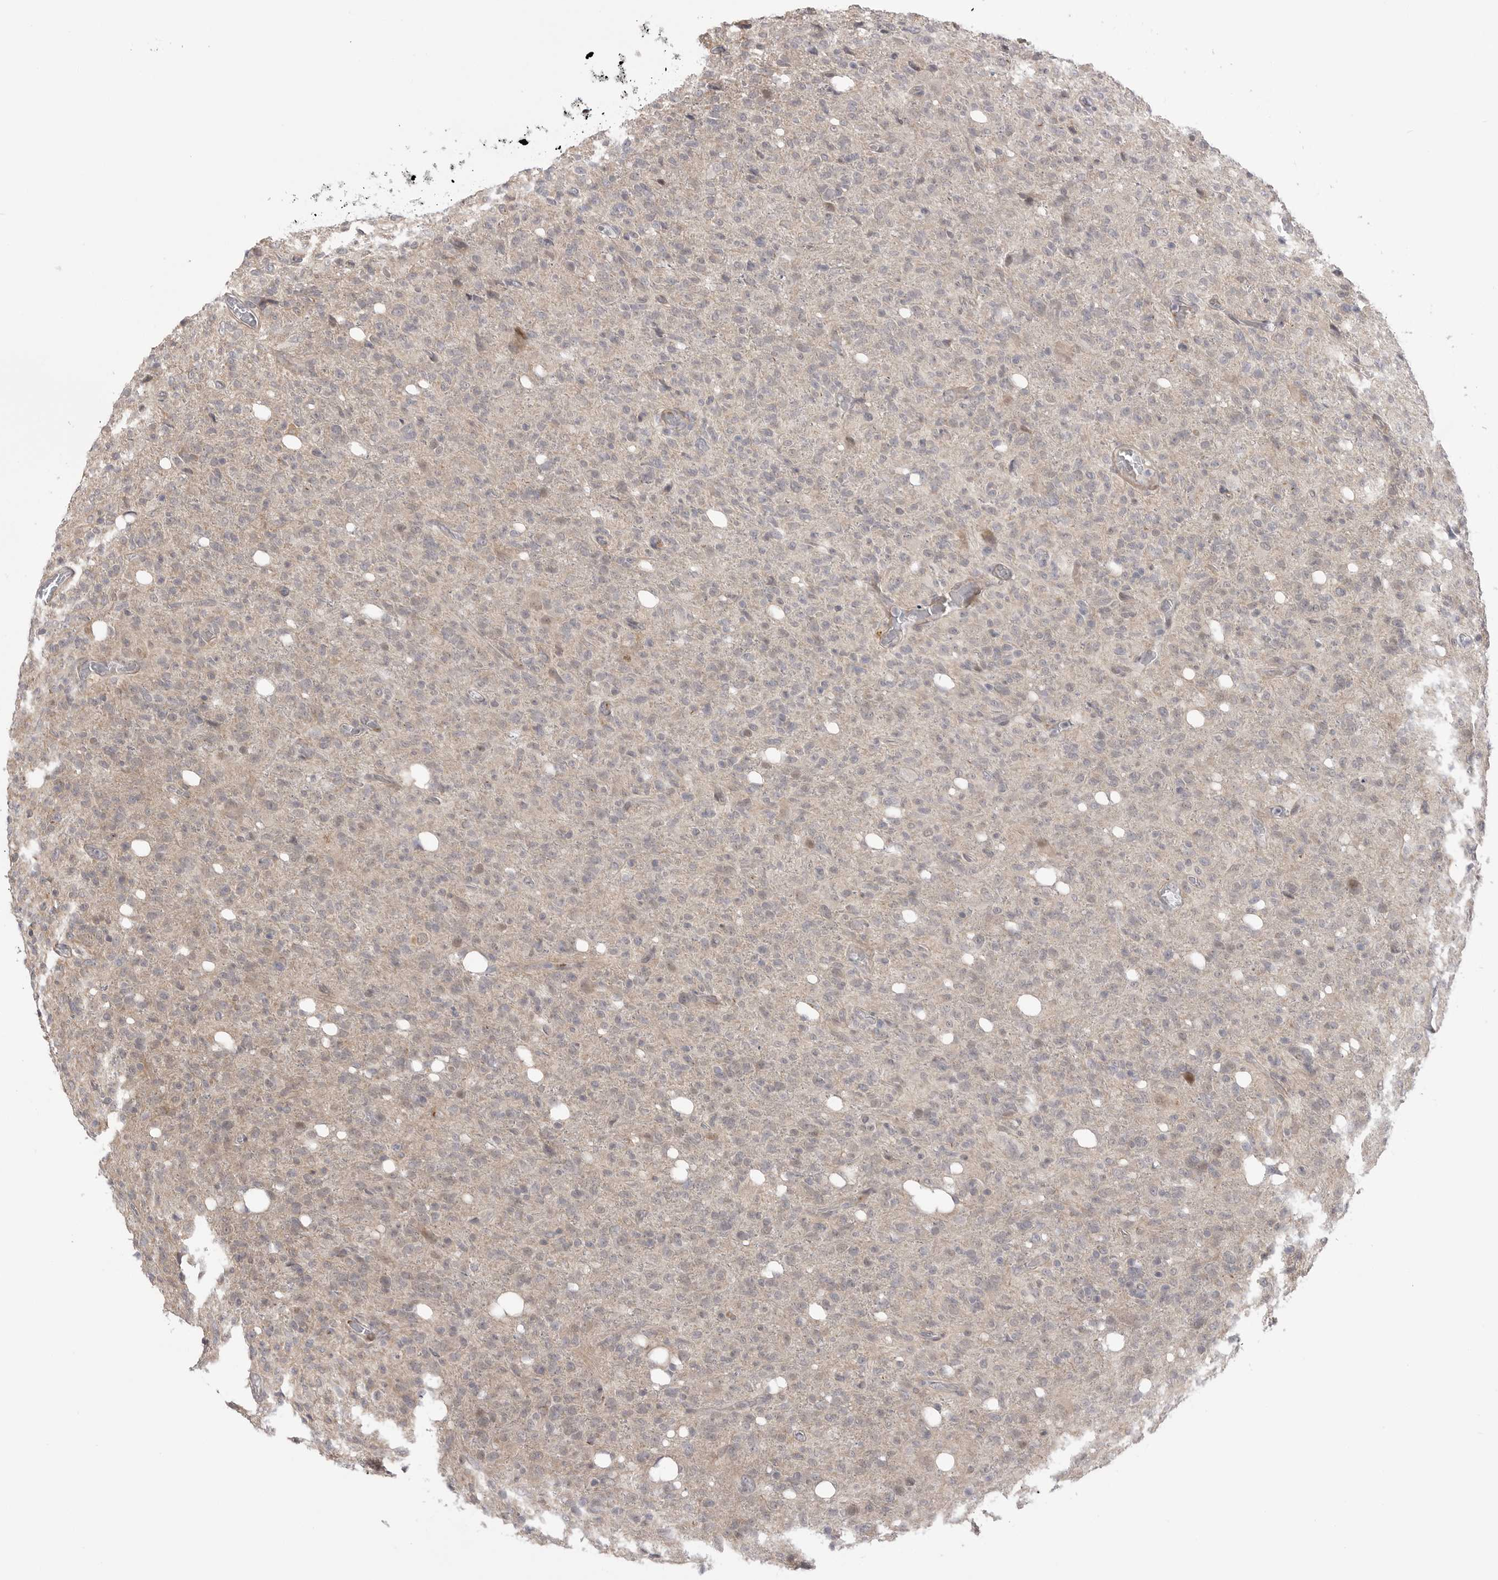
{"staining": {"intensity": "negative", "quantity": "none", "location": "none"}, "tissue": "glioma", "cell_type": "Tumor cells", "image_type": "cancer", "snomed": [{"axis": "morphology", "description": "Glioma, malignant, High grade"}, {"axis": "topography", "description": "Brain"}], "caption": "Human malignant glioma (high-grade) stained for a protein using immunohistochemistry (IHC) displays no expression in tumor cells.", "gene": "GGT6", "patient": {"sex": "female", "age": 57}}